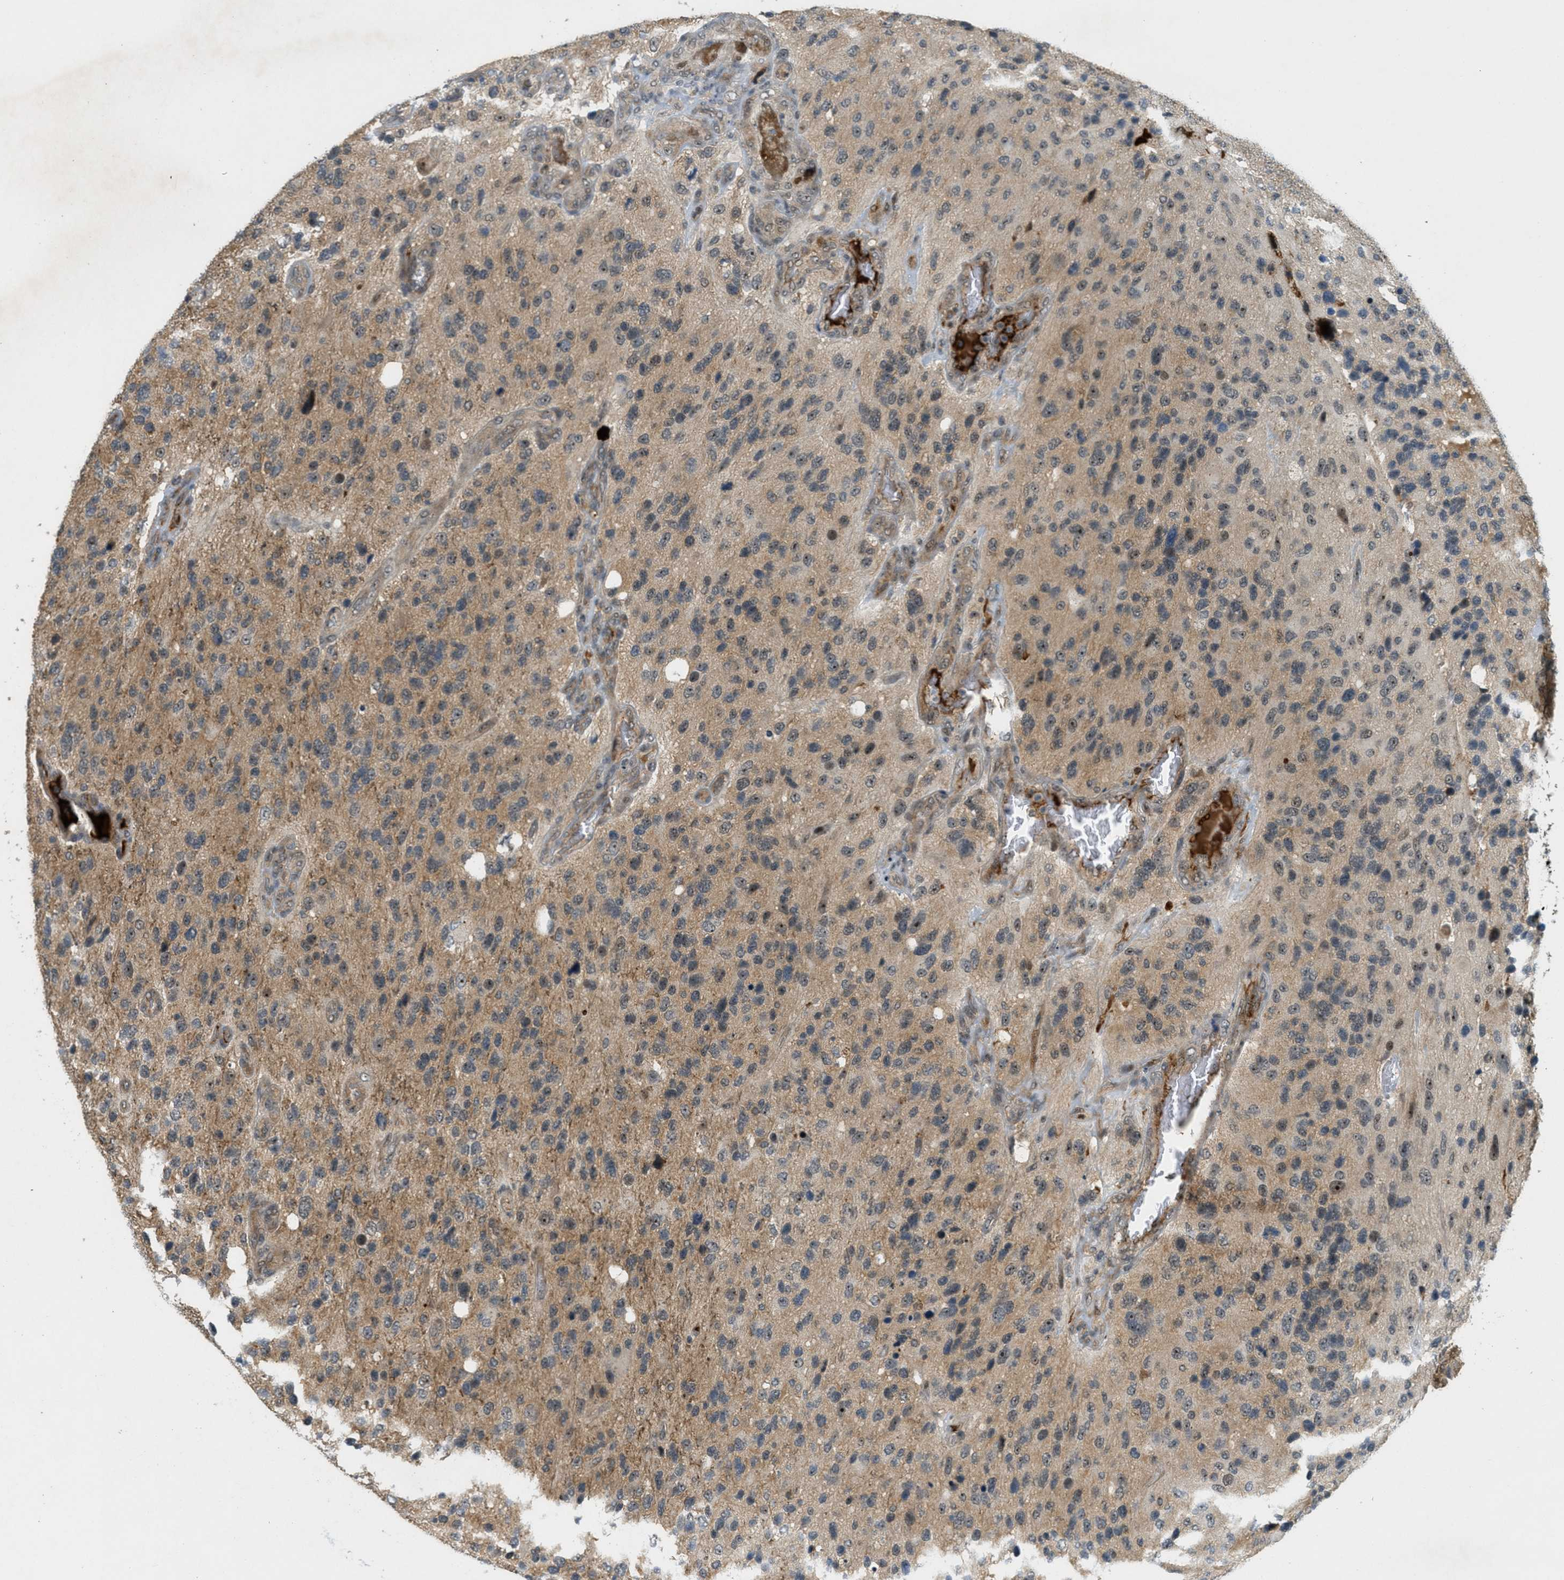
{"staining": {"intensity": "moderate", "quantity": ">75%", "location": "cytoplasmic/membranous"}, "tissue": "glioma", "cell_type": "Tumor cells", "image_type": "cancer", "snomed": [{"axis": "morphology", "description": "Glioma, malignant, High grade"}, {"axis": "topography", "description": "Brain"}], "caption": "This micrograph reveals immunohistochemistry staining of glioma, with medium moderate cytoplasmic/membranous positivity in approximately >75% of tumor cells.", "gene": "STK11", "patient": {"sex": "female", "age": 58}}